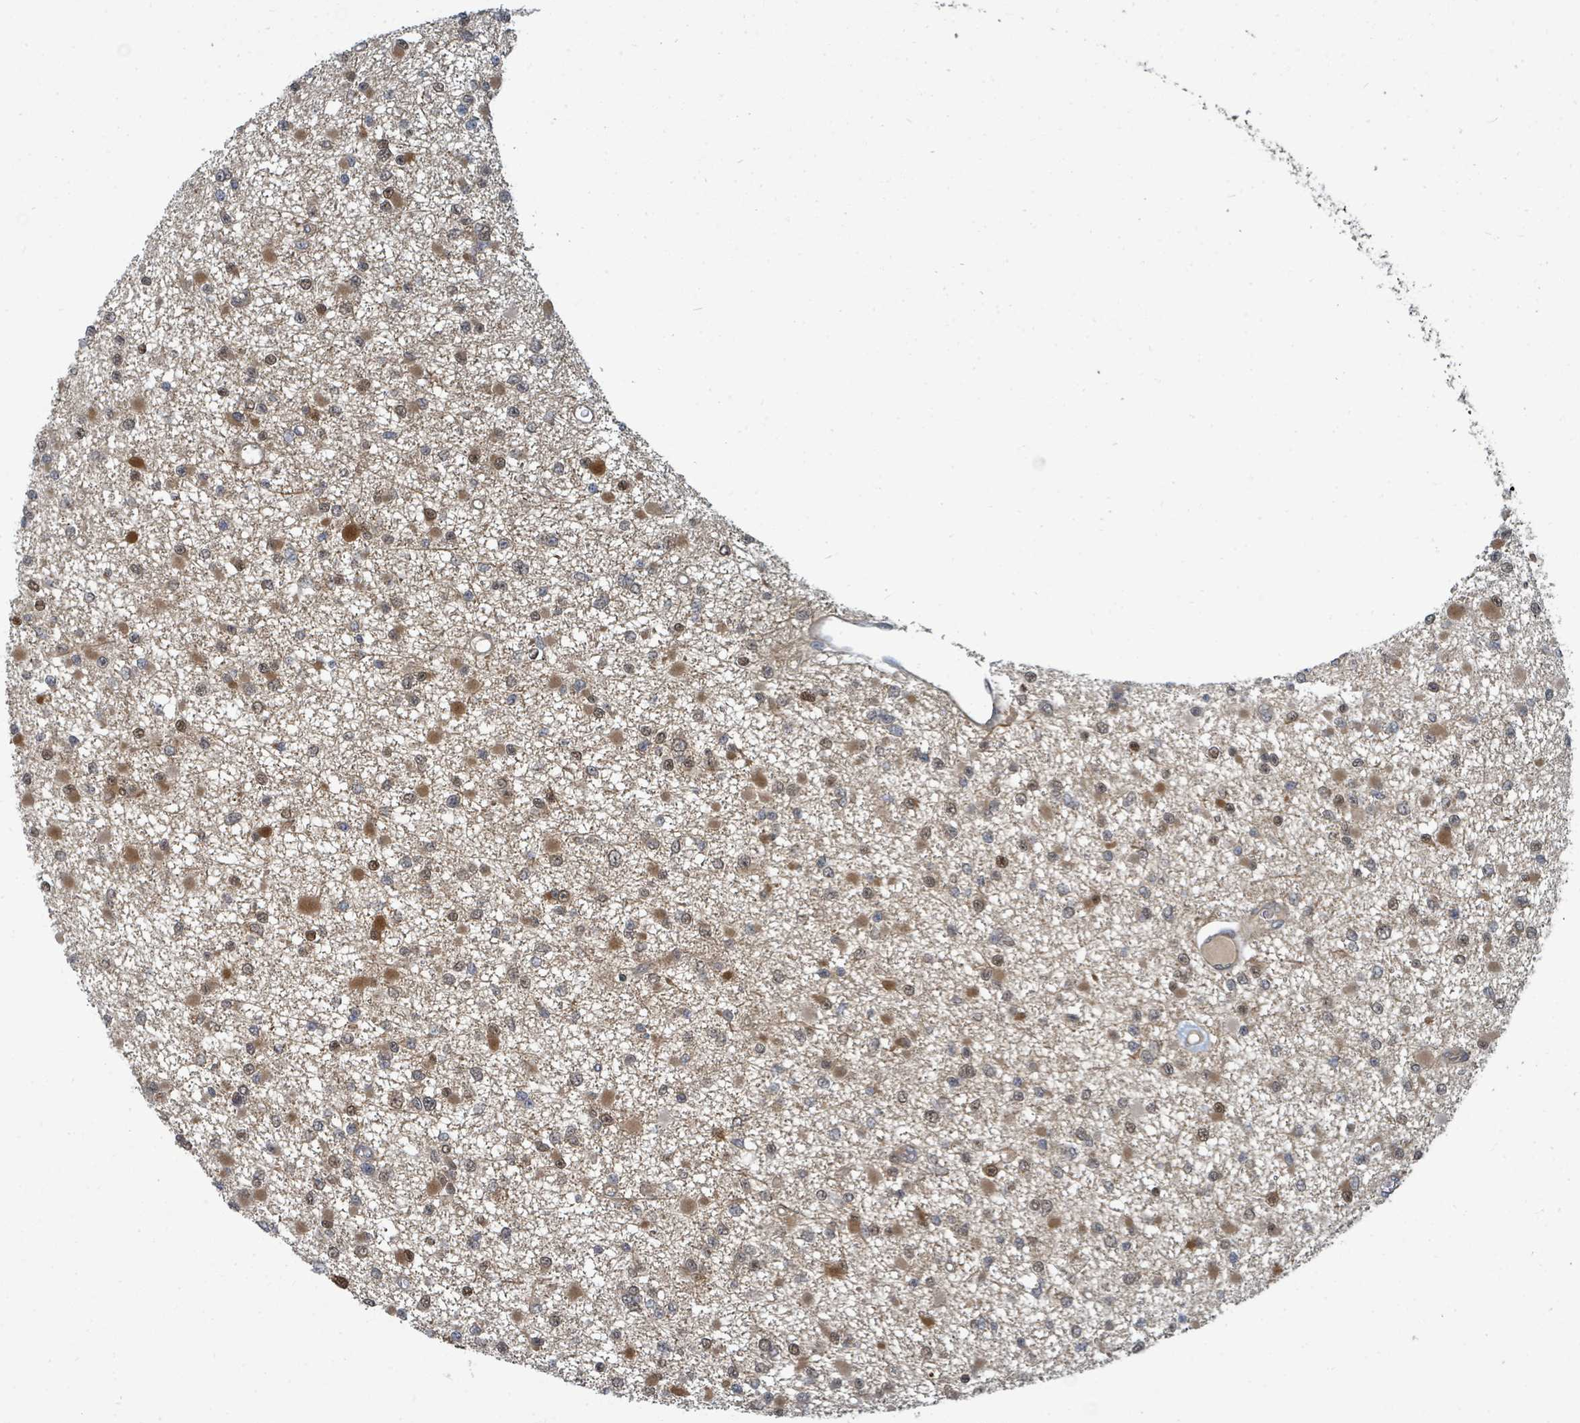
{"staining": {"intensity": "moderate", "quantity": ">75%", "location": "cytoplasmic/membranous,nuclear"}, "tissue": "glioma", "cell_type": "Tumor cells", "image_type": "cancer", "snomed": [{"axis": "morphology", "description": "Glioma, malignant, Low grade"}, {"axis": "topography", "description": "Brain"}], "caption": "The micrograph shows staining of glioma, revealing moderate cytoplasmic/membranous and nuclear protein expression (brown color) within tumor cells.", "gene": "TRDMT1", "patient": {"sex": "female", "age": 22}}